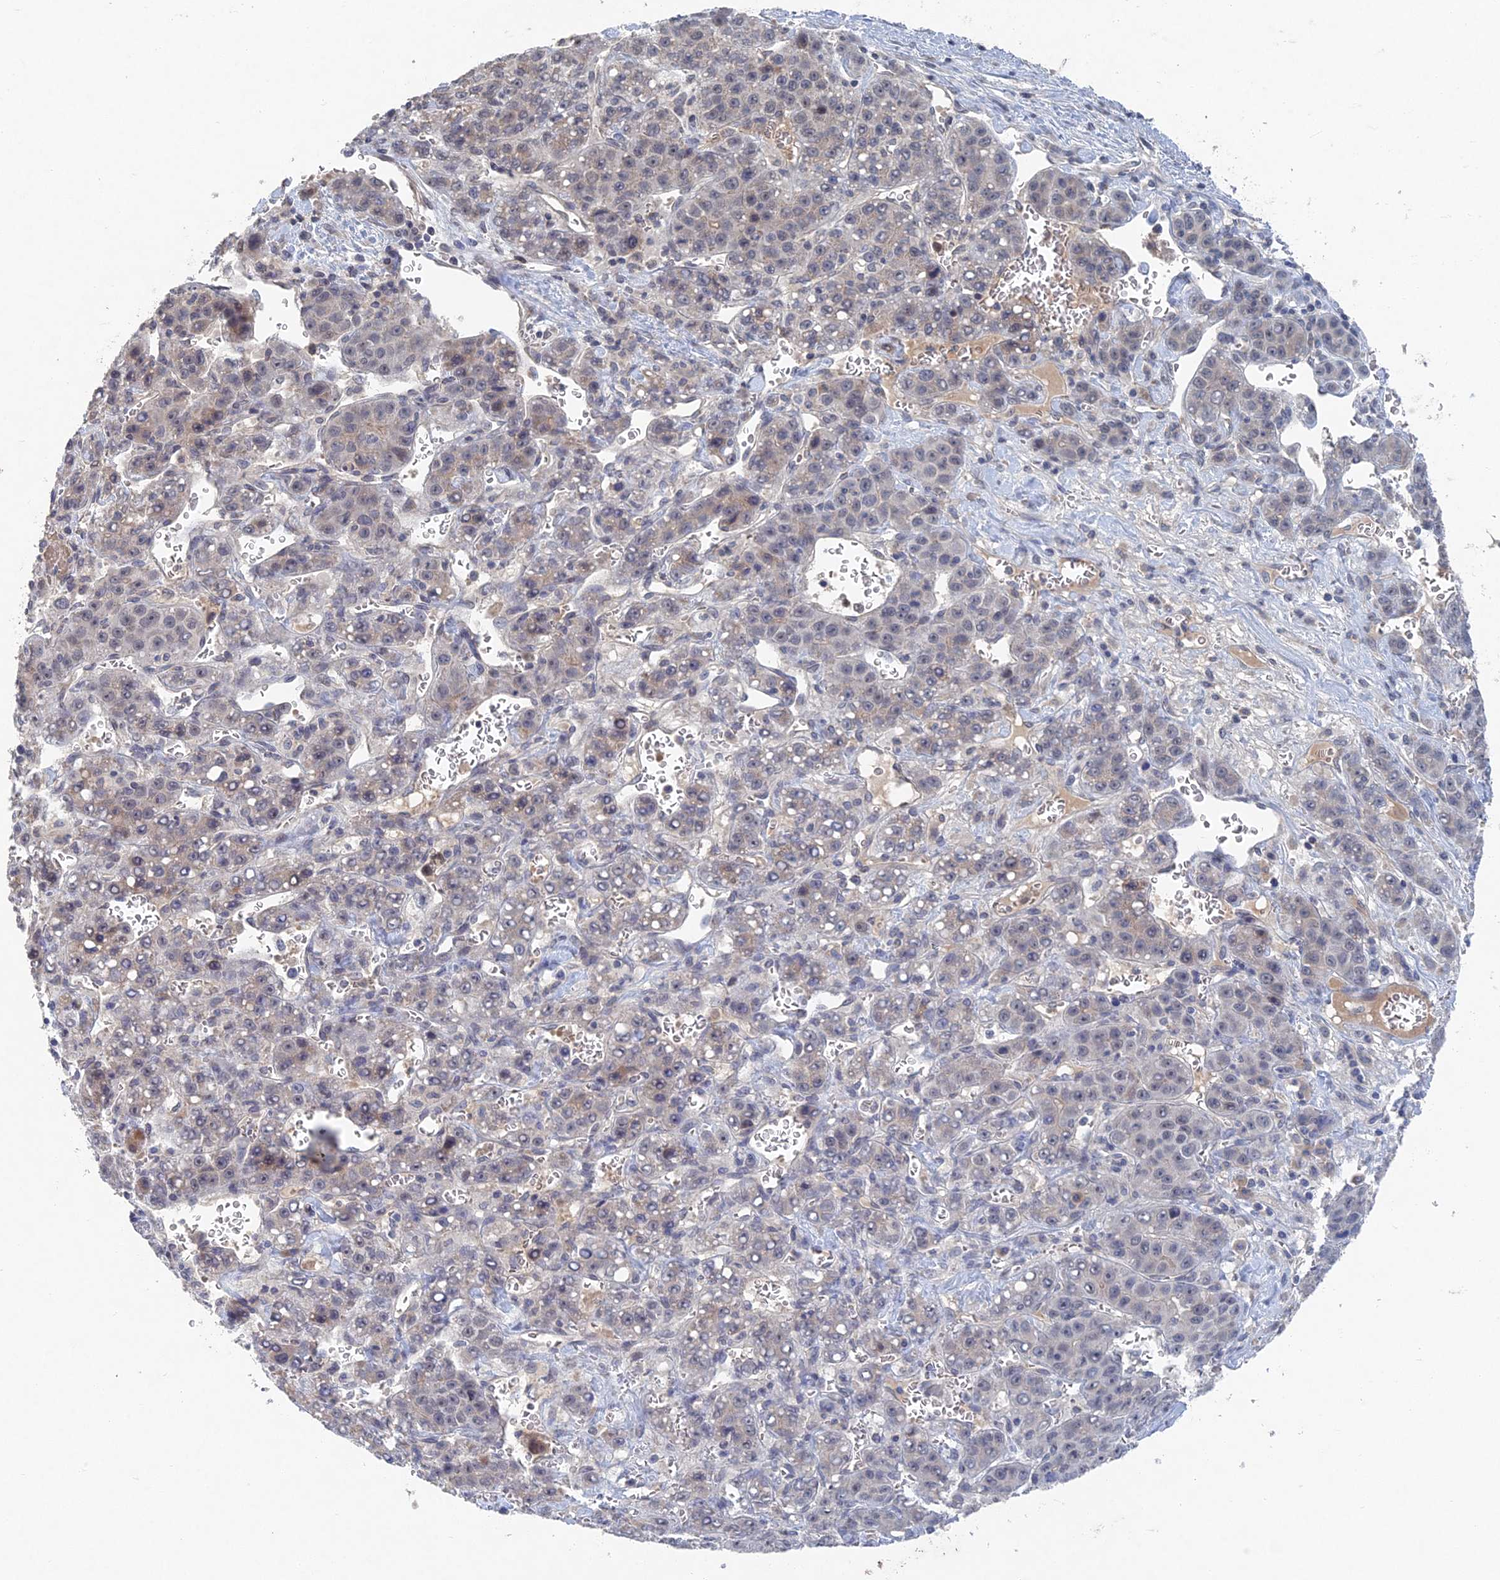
{"staining": {"intensity": "weak", "quantity": "<25%", "location": "cytoplasmic/membranous"}, "tissue": "liver cancer", "cell_type": "Tumor cells", "image_type": "cancer", "snomed": [{"axis": "morphology", "description": "Carcinoma, Hepatocellular, NOS"}, {"axis": "topography", "description": "Liver"}], "caption": "Tumor cells show no significant protein expression in liver cancer (hepatocellular carcinoma). (Stains: DAB immunohistochemistry with hematoxylin counter stain, Microscopy: brightfield microscopy at high magnification).", "gene": "GNA15", "patient": {"sex": "female", "age": 53}}